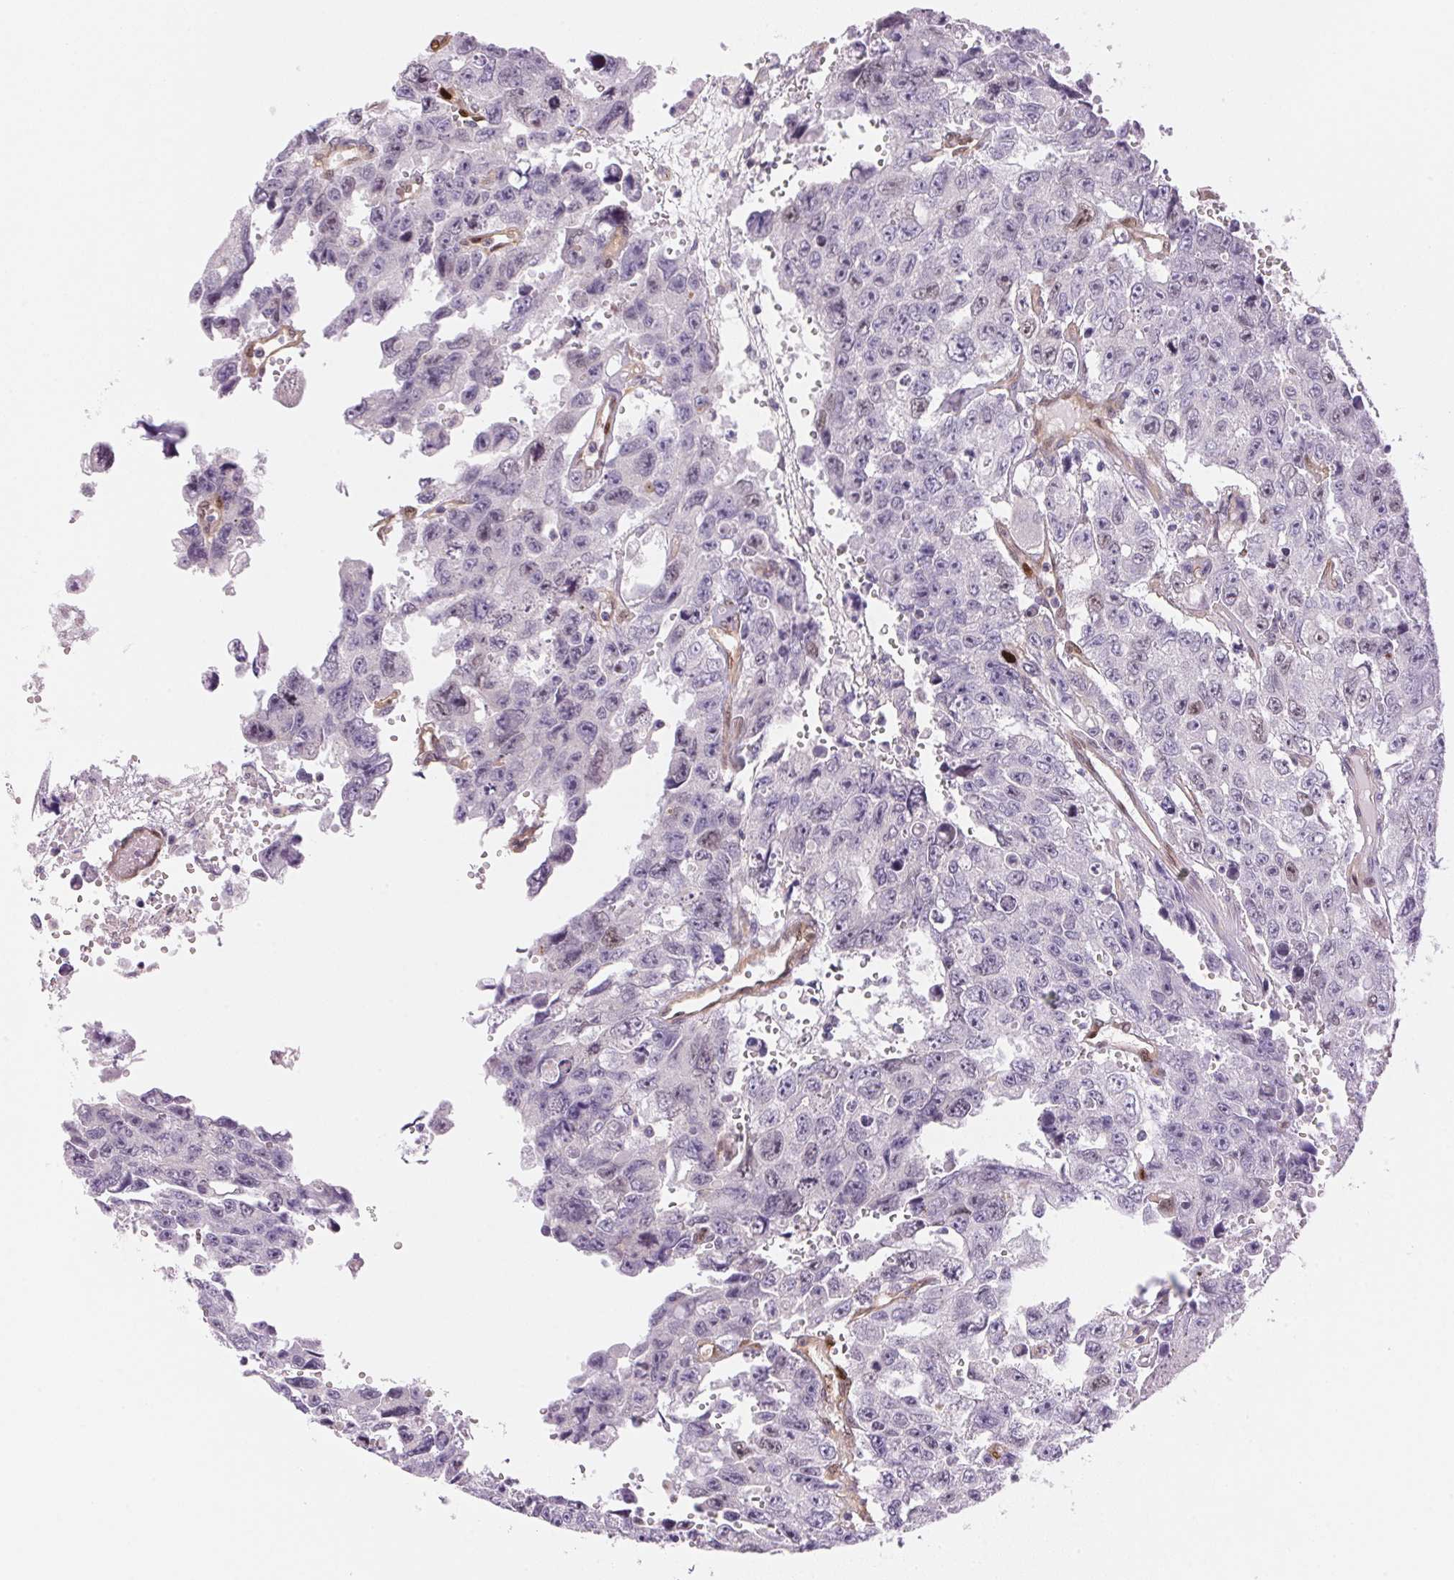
{"staining": {"intensity": "negative", "quantity": "none", "location": "none"}, "tissue": "testis cancer", "cell_type": "Tumor cells", "image_type": "cancer", "snomed": [{"axis": "morphology", "description": "Seminoma, NOS"}, {"axis": "topography", "description": "Testis"}], "caption": "DAB immunohistochemical staining of human testis cancer (seminoma) displays no significant expression in tumor cells. (Brightfield microscopy of DAB (3,3'-diaminobenzidine) IHC at high magnification).", "gene": "SMTN", "patient": {"sex": "male", "age": 26}}